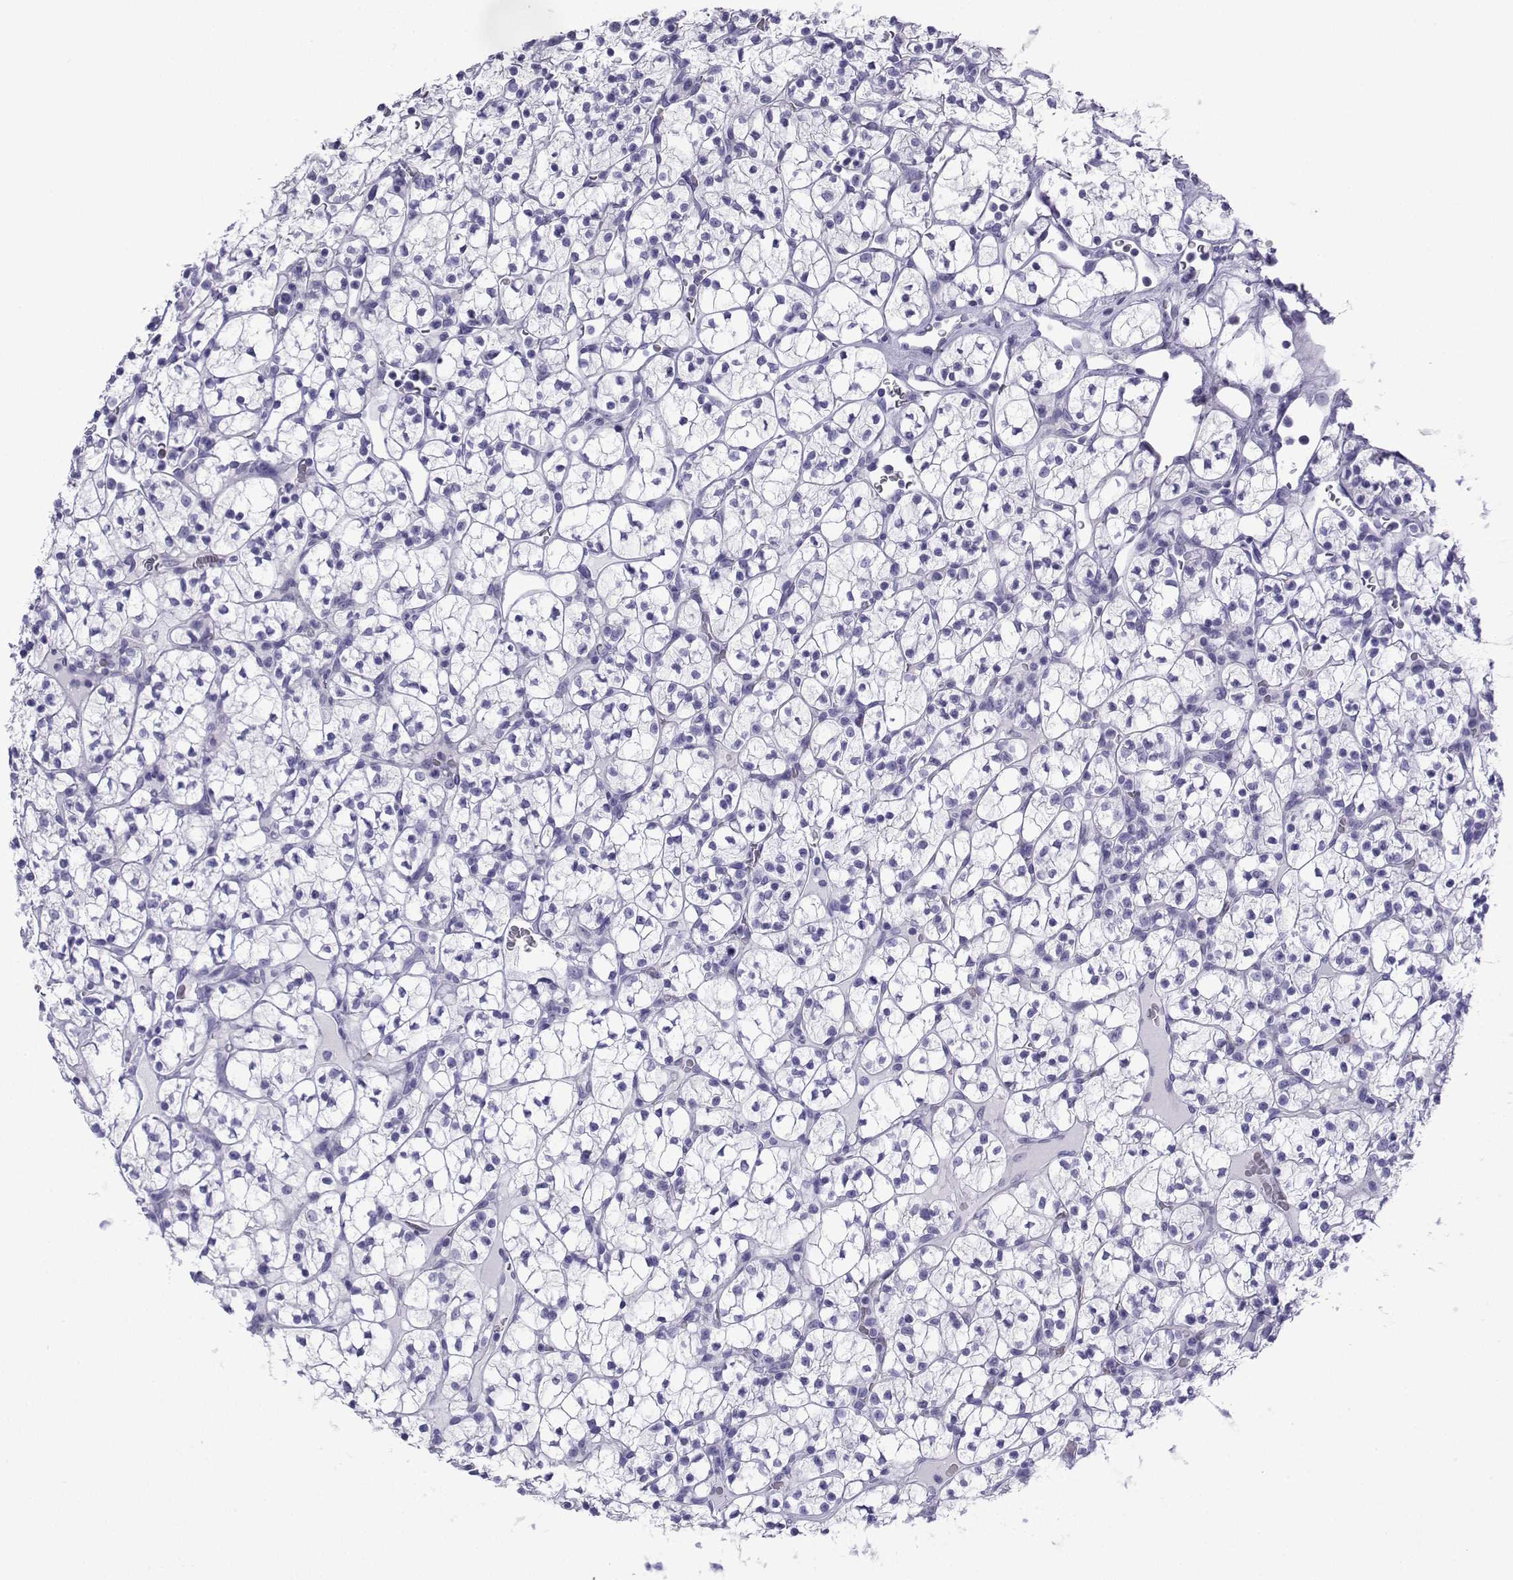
{"staining": {"intensity": "negative", "quantity": "none", "location": "none"}, "tissue": "renal cancer", "cell_type": "Tumor cells", "image_type": "cancer", "snomed": [{"axis": "morphology", "description": "Adenocarcinoma, NOS"}, {"axis": "topography", "description": "Kidney"}], "caption": "The immunohistochemistry (IHC) histopathology image has no significant positivity in tumor cells of renal cancer (adenocarcinoma) tissue.", "gene": "TRIM46", "patient": {"sex": "female", "age": 89}}